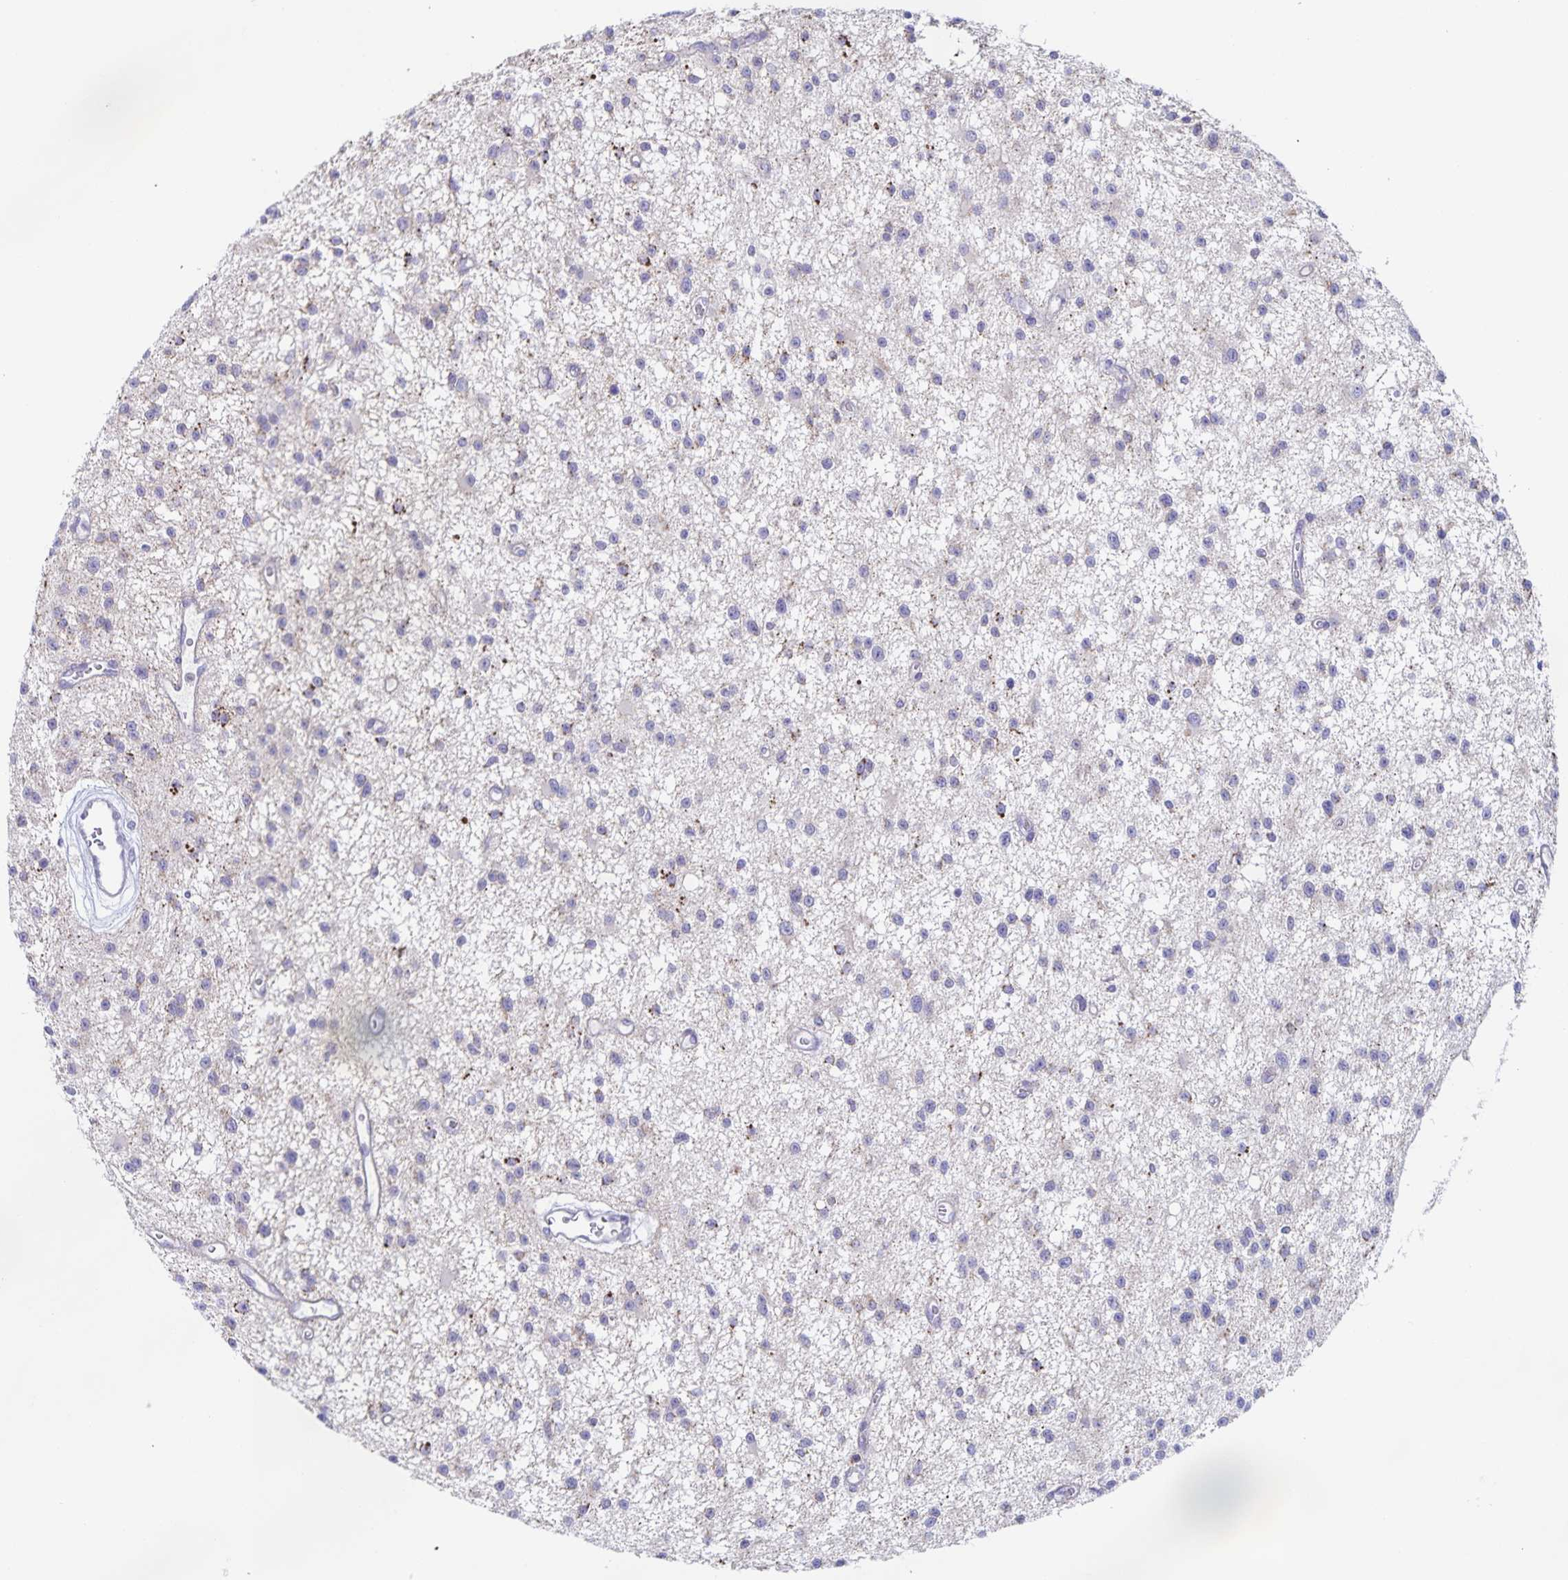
{"staining": {"intensity": "moderate", "quantity": "<25%", "location": "cytoplasmic/membranous"}, "tissue": "glioma", "cell_type": "Tumor cells", "image_type": "cancer", "snomed": [{"axis": "morphology", "description": "Glioma, malignant, Low grade"}, {"axis": "topography", "description": "Brain"}], "caption": "Malignant low-grade glioma stained for a protein displays moderate cytoplasmic/membranous positivity in tumor cells.", "gene": "CENPH", "patient": {"sex": "male", "age": 43}}